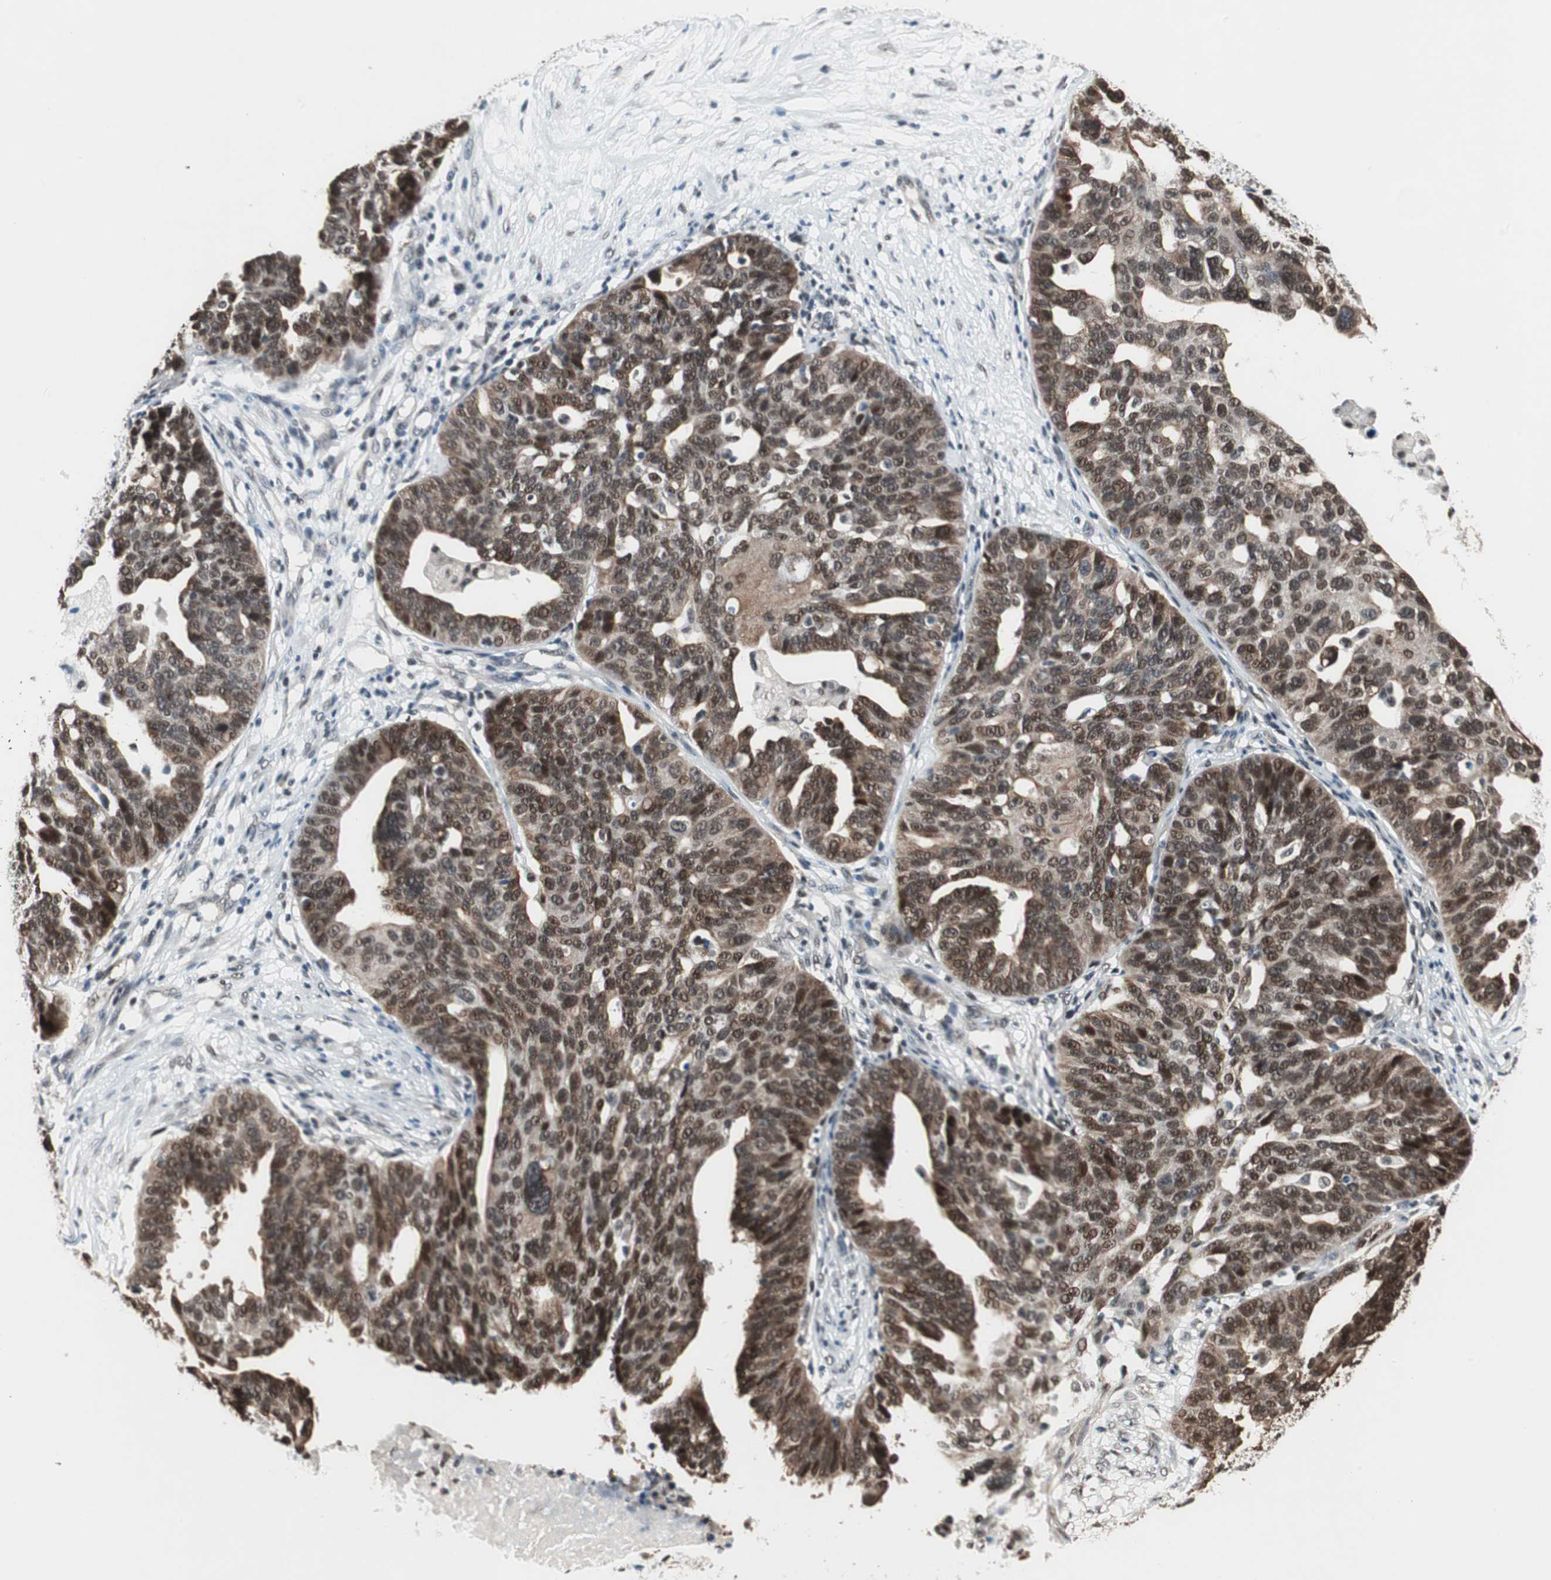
{"staining": {"intensity": "strong", "quantity": ">75%", "location": "cytoplasmic/membranous,nuclear"}, "tissue": "ovarian cancer", "cell_type": "Tumor cells", "image_type": "cancer", "snomed": [{"axis": "morphology", "description": "Cystadenocarcinoma, serous, NOS"}, {"axis": "topography", "description": "Ovary"}], "caption": "Immunohistochemical staining of ovarian cancer (serous cystadenocarcinoma) shows high levels of strong cytoplasmic/membranous and nuclear staining in about >75% of tumor cells. Using DAB (brown) and hematoxylin (blue) stains, captured at high magnification using brightfield microscopy.", "gene": "ZBTB17", "patient": {"sex": "female", "age": 59}}